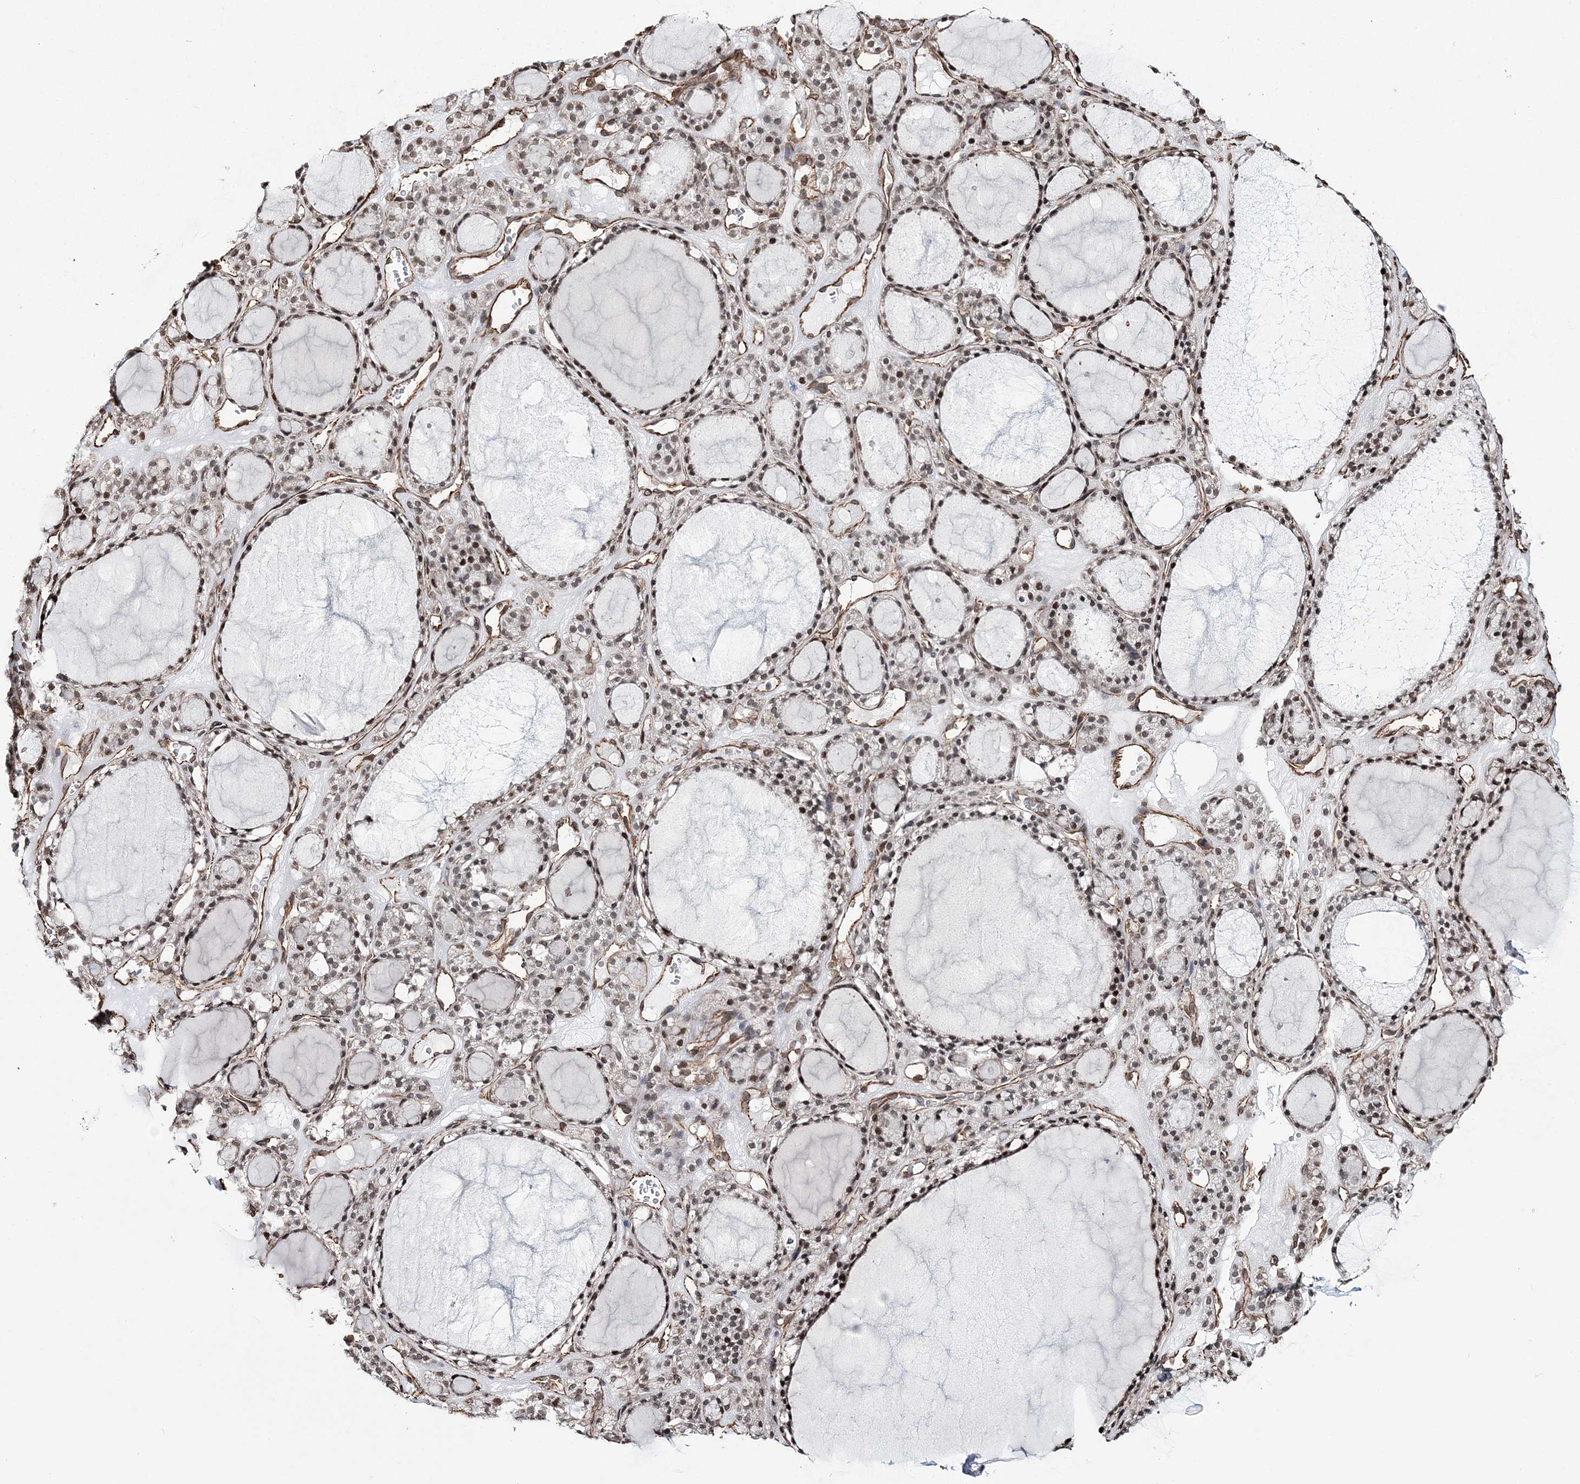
{"staining": {"intensity": "moderate", "quantity": ">75%", "location": "cytoplasmic/membranous,nuclear"}, "tissue": "thyroid gland", "cell_type": "Glandular cells", "image_type": "normal", "snomed": [{"axis": "morphology", "description": "Normal tissue, NOS"}, {"axis": "topography", "description": "Thyroid gland"}], "caption": "An immunohistochemistry (IHC) histopathology image of normal tissue is shown. Protein staining in brown labels moderate cytoplasmic/membranous,nuclear positivity in thyroid gland within glandular cells.", "gene": "ATP11B", "patient": {"sex": "female", "age": 28}}